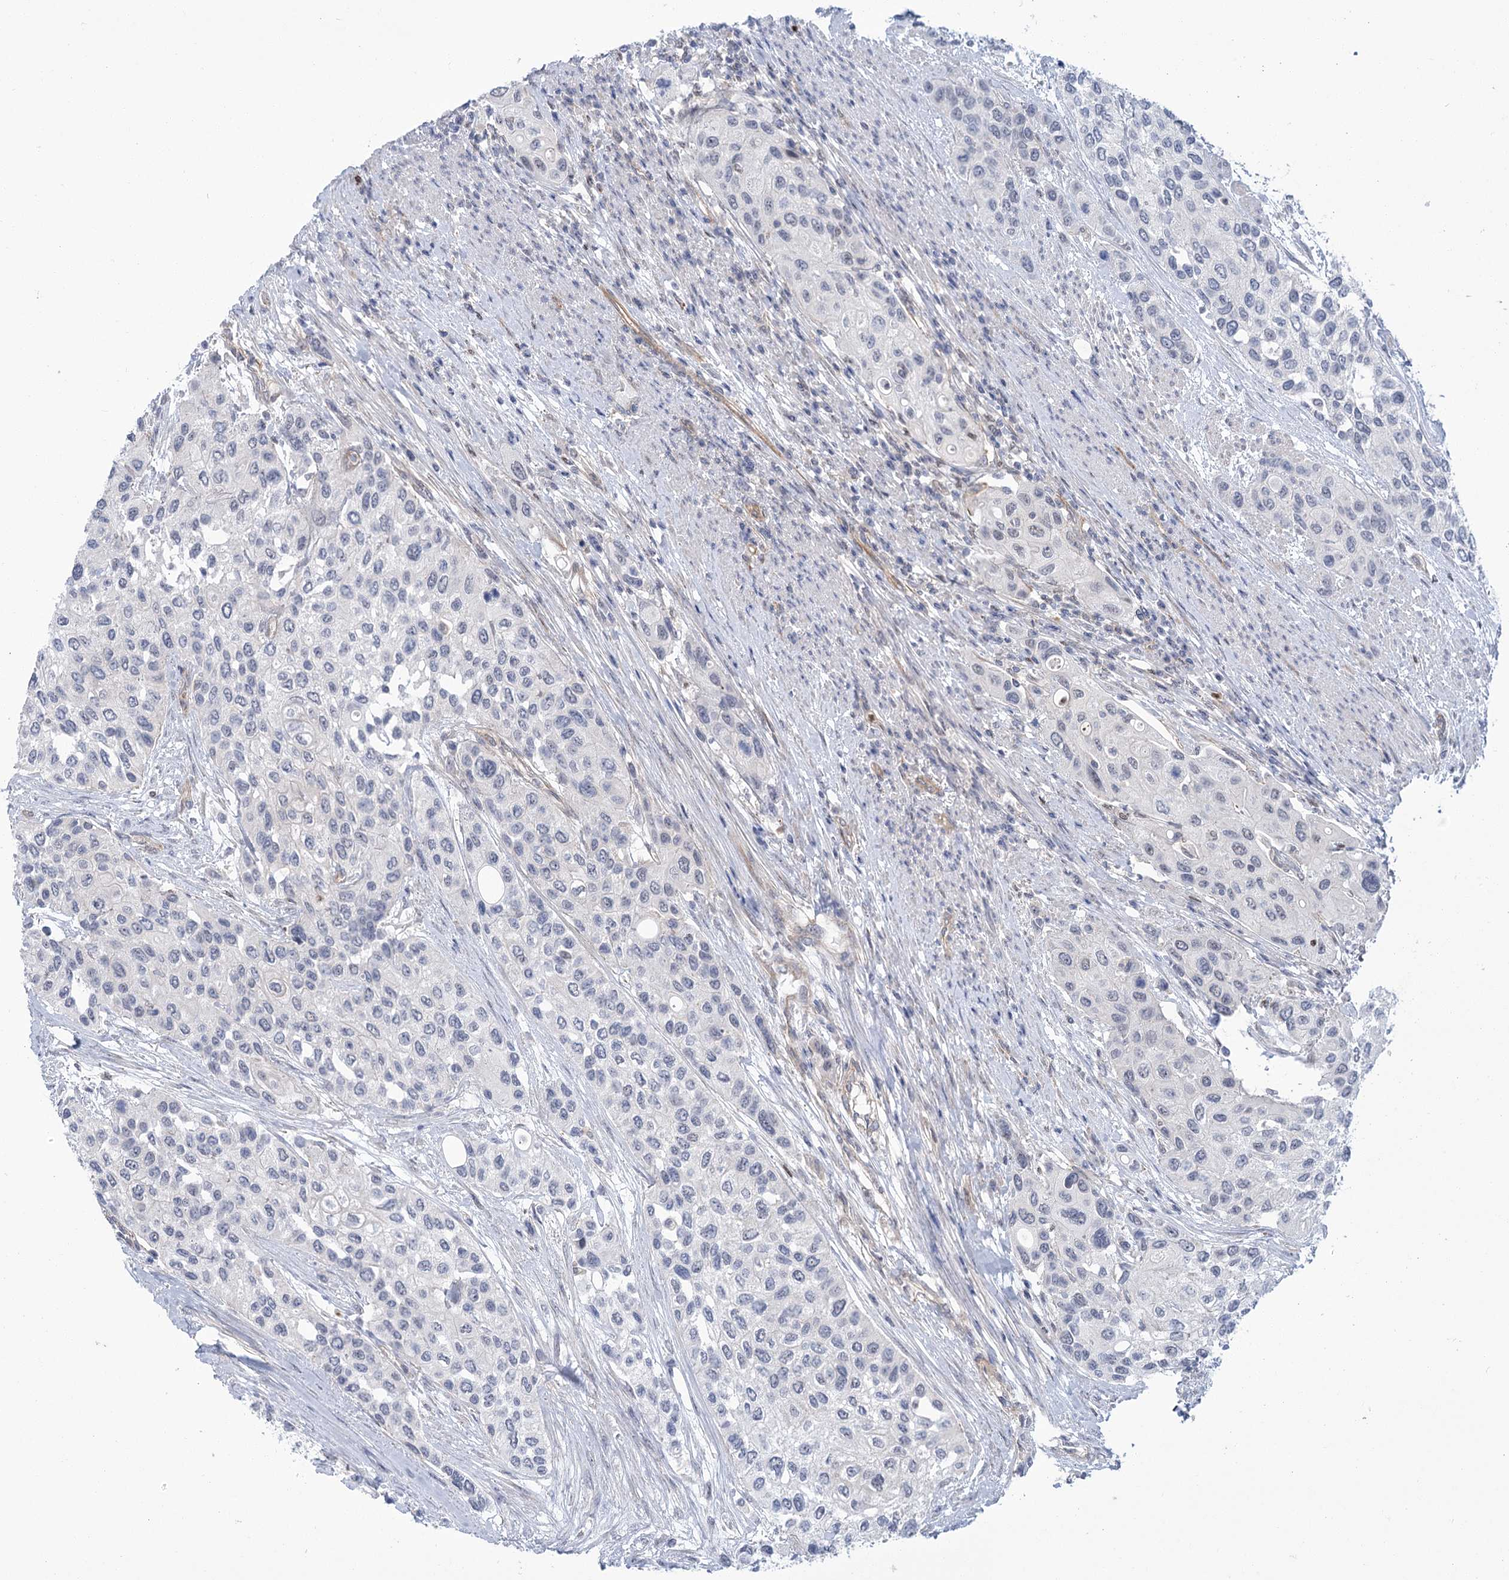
{"staining": {"intensity": "negative", "quantity": "none", "location": "none"}, "tissue": "urothelial cancer", "cell_type": "Tumor cells", "image_type": "cancer", "snomed": [{"axis": "morphology", "description": "Normal tissue, NOS"}, {"axis": "morphology", "description": "Urothelial carcinoma, High grade"}, {"axis": "topography", "description": "Vascular tissue"}, {"axis": "topography", "description": "Urinary bladder"}], "caption": "Urothelial cancer was stained to show a protein in brown. There is no significant expression in tumor cells.", "gene": "THAP6", "patient": {"sex": "female", "age": 56}}